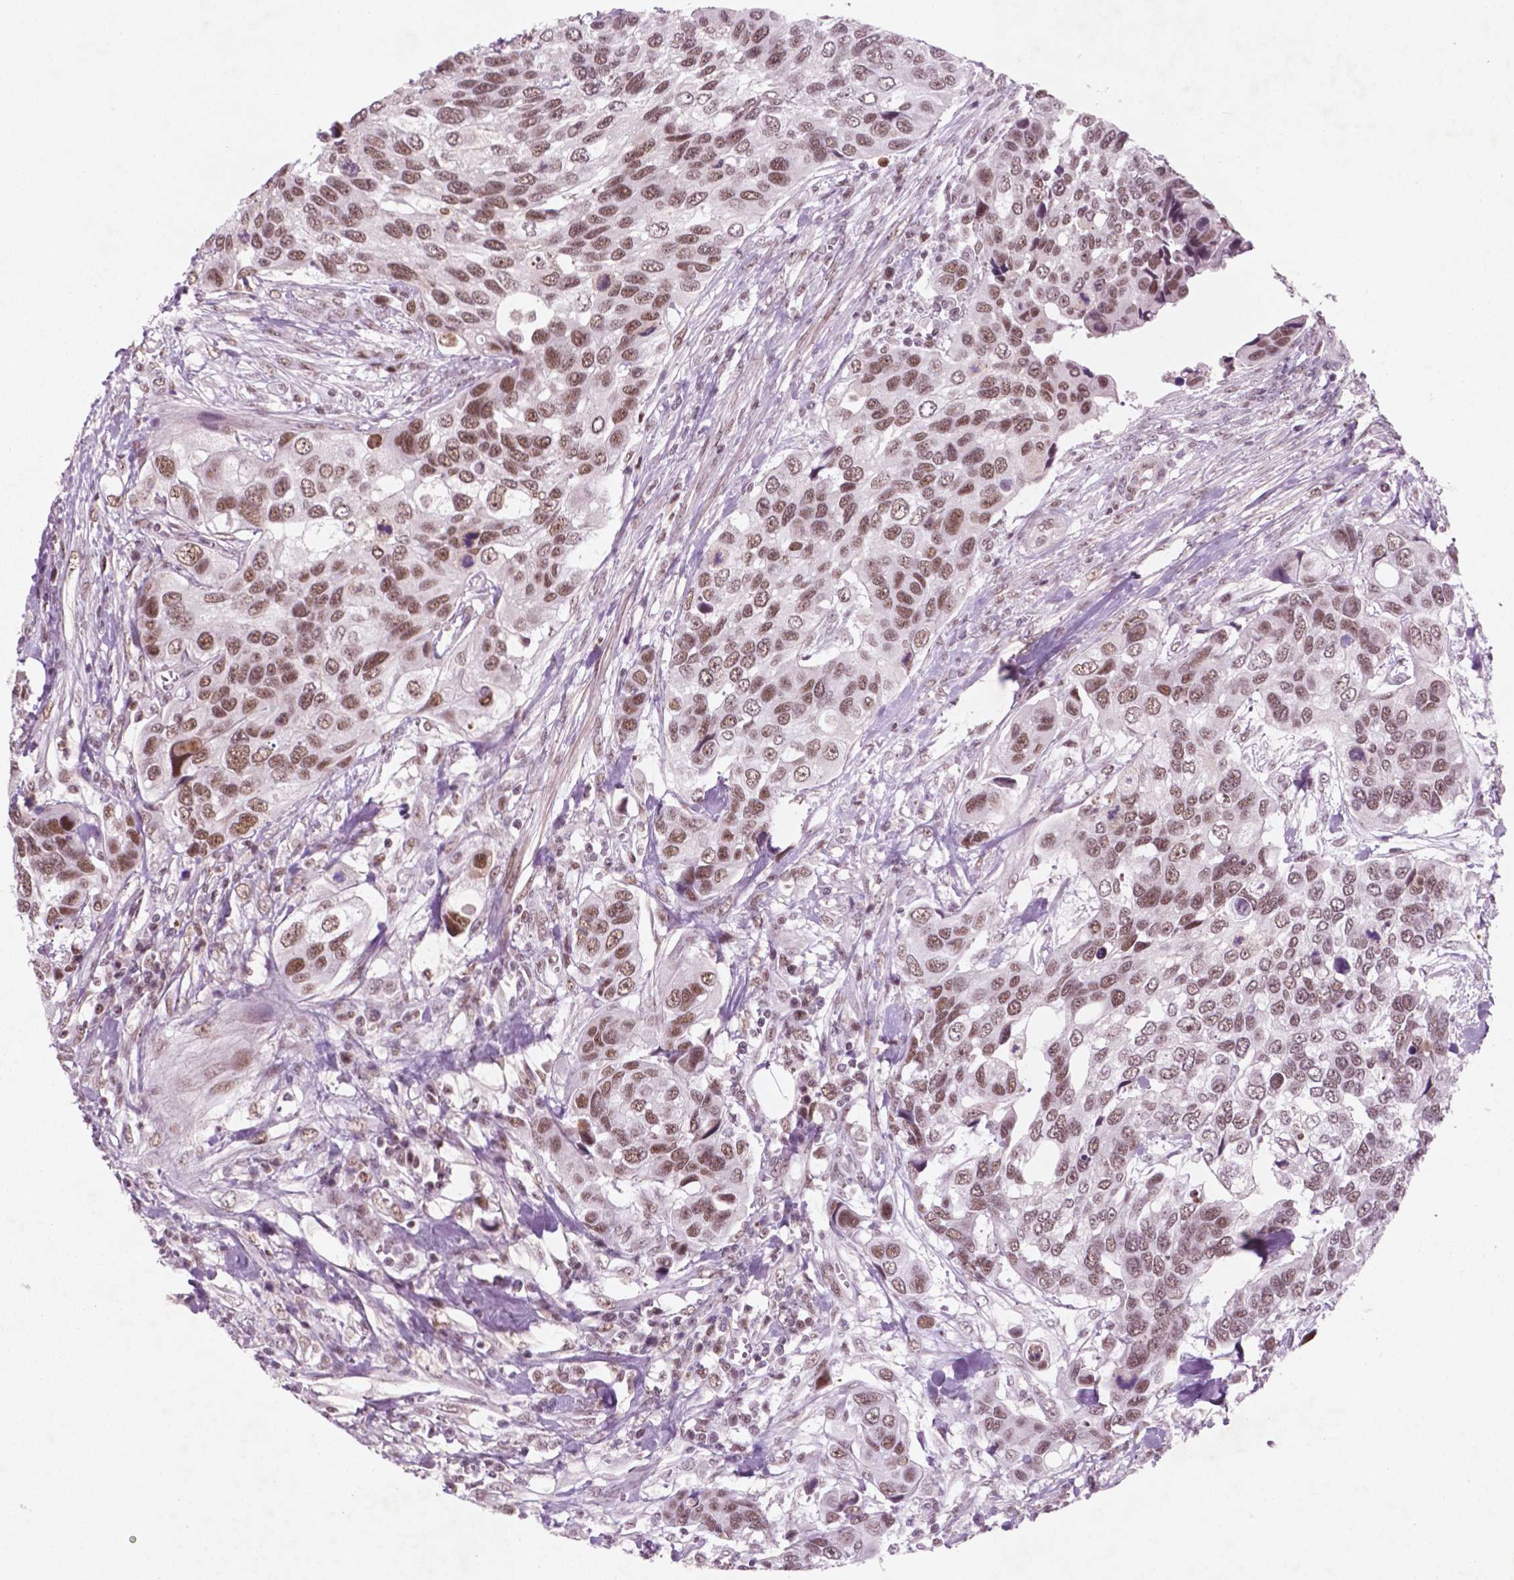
{"staining": {"intensity": "moderate", "quantity": ">75%", "location": "nuclear"}, "tissue": "urothelial cancer", "cell_type": "Tumor cells", "image_type": "cancer", "snomed": [{"axis": "morphology", "description": "Urothelial carcinoma, High grade"}, {"axis": "topography", "description": "Urinary bladder"}], "caption": "The immunohistochemical stain shows moderate nuclear expression in tumor cells of urothelial cancer tissue.", "gene": "CTR9", "patient": {"sex": "male", "age": 60}}